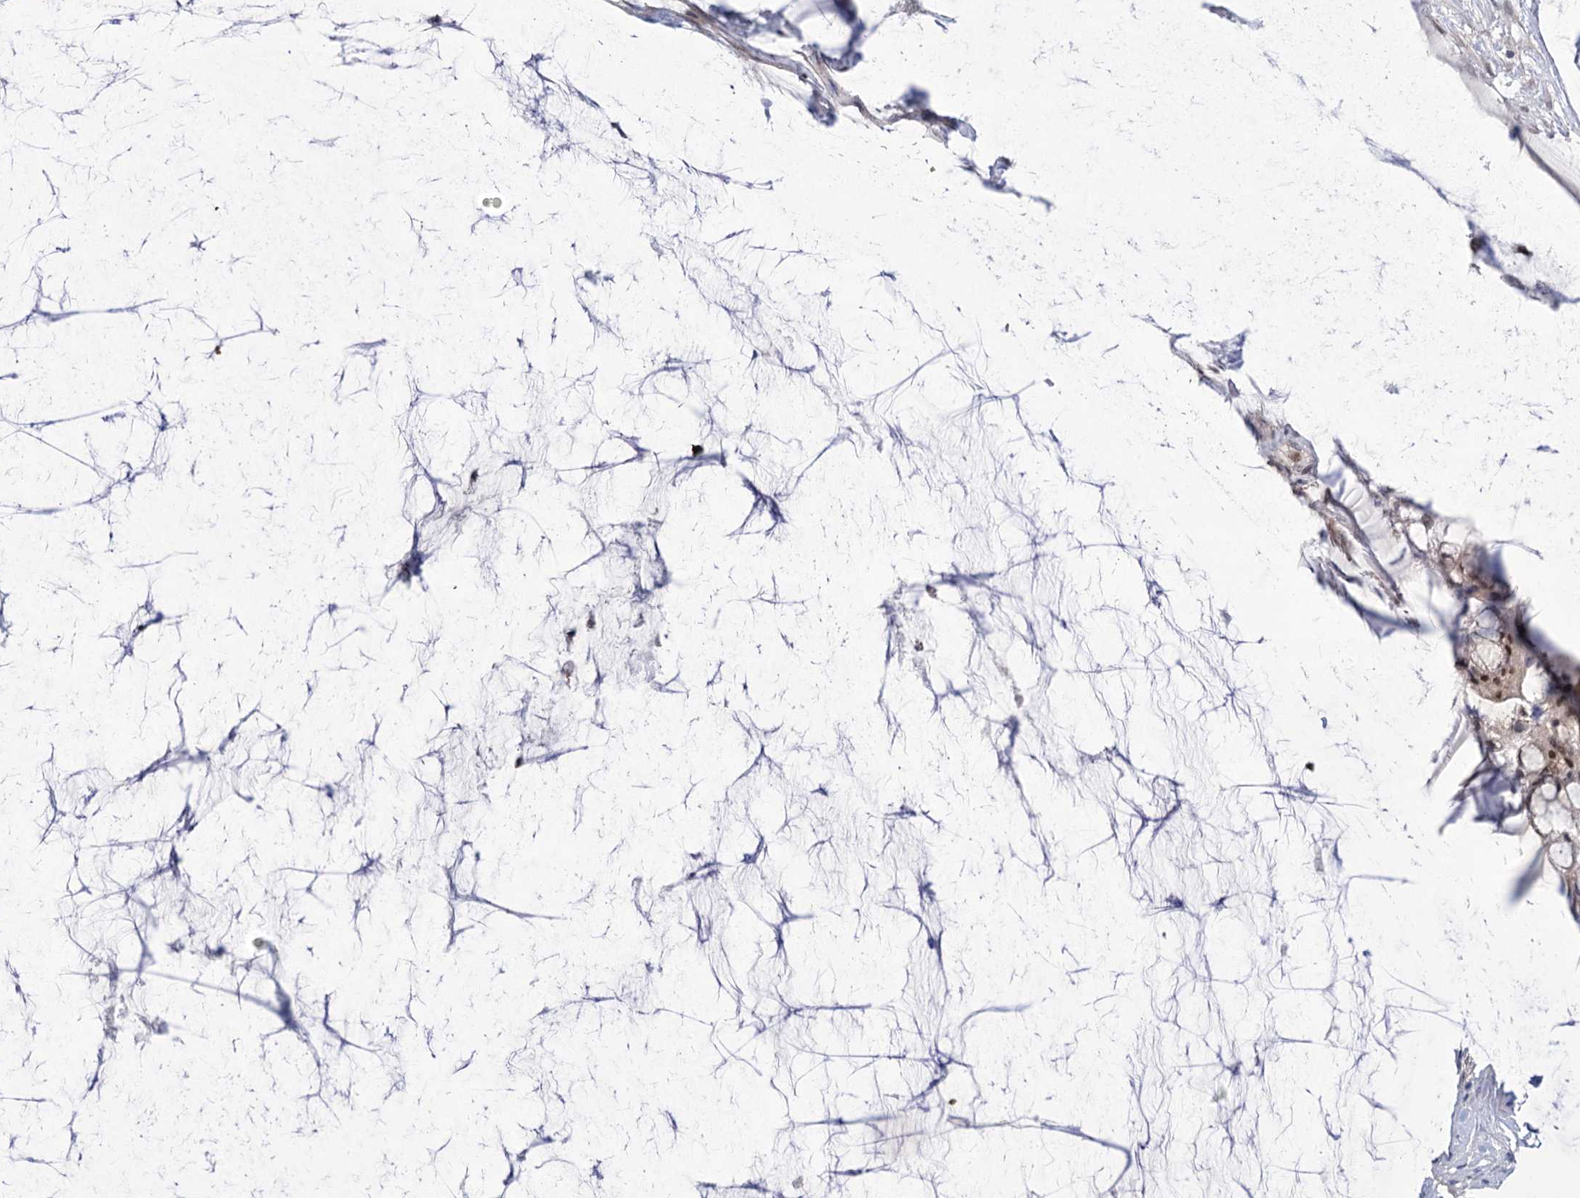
{"staining": {"intensity": "moderate", "quantity": ">75%", "location": "nuclear"}, "tissue": "ovarian cancer", "cell_type": "Tumor cells", "image_type": "cancer", "snomed": [{"axis": "morphology", "description": "Cystadenocarcinoma, mucinous, NOS"}, {"axis": "topography", "description": "Ovary"}], "caption": "The image shows immunohistochemical staining of mucinous cystadenocarcinoma (ovarian). There is moderate nuclear positivity is seen in about >75% of tumor cells.", "gene": "SIAE", "patient": {"sex": "female", "age": 39}}